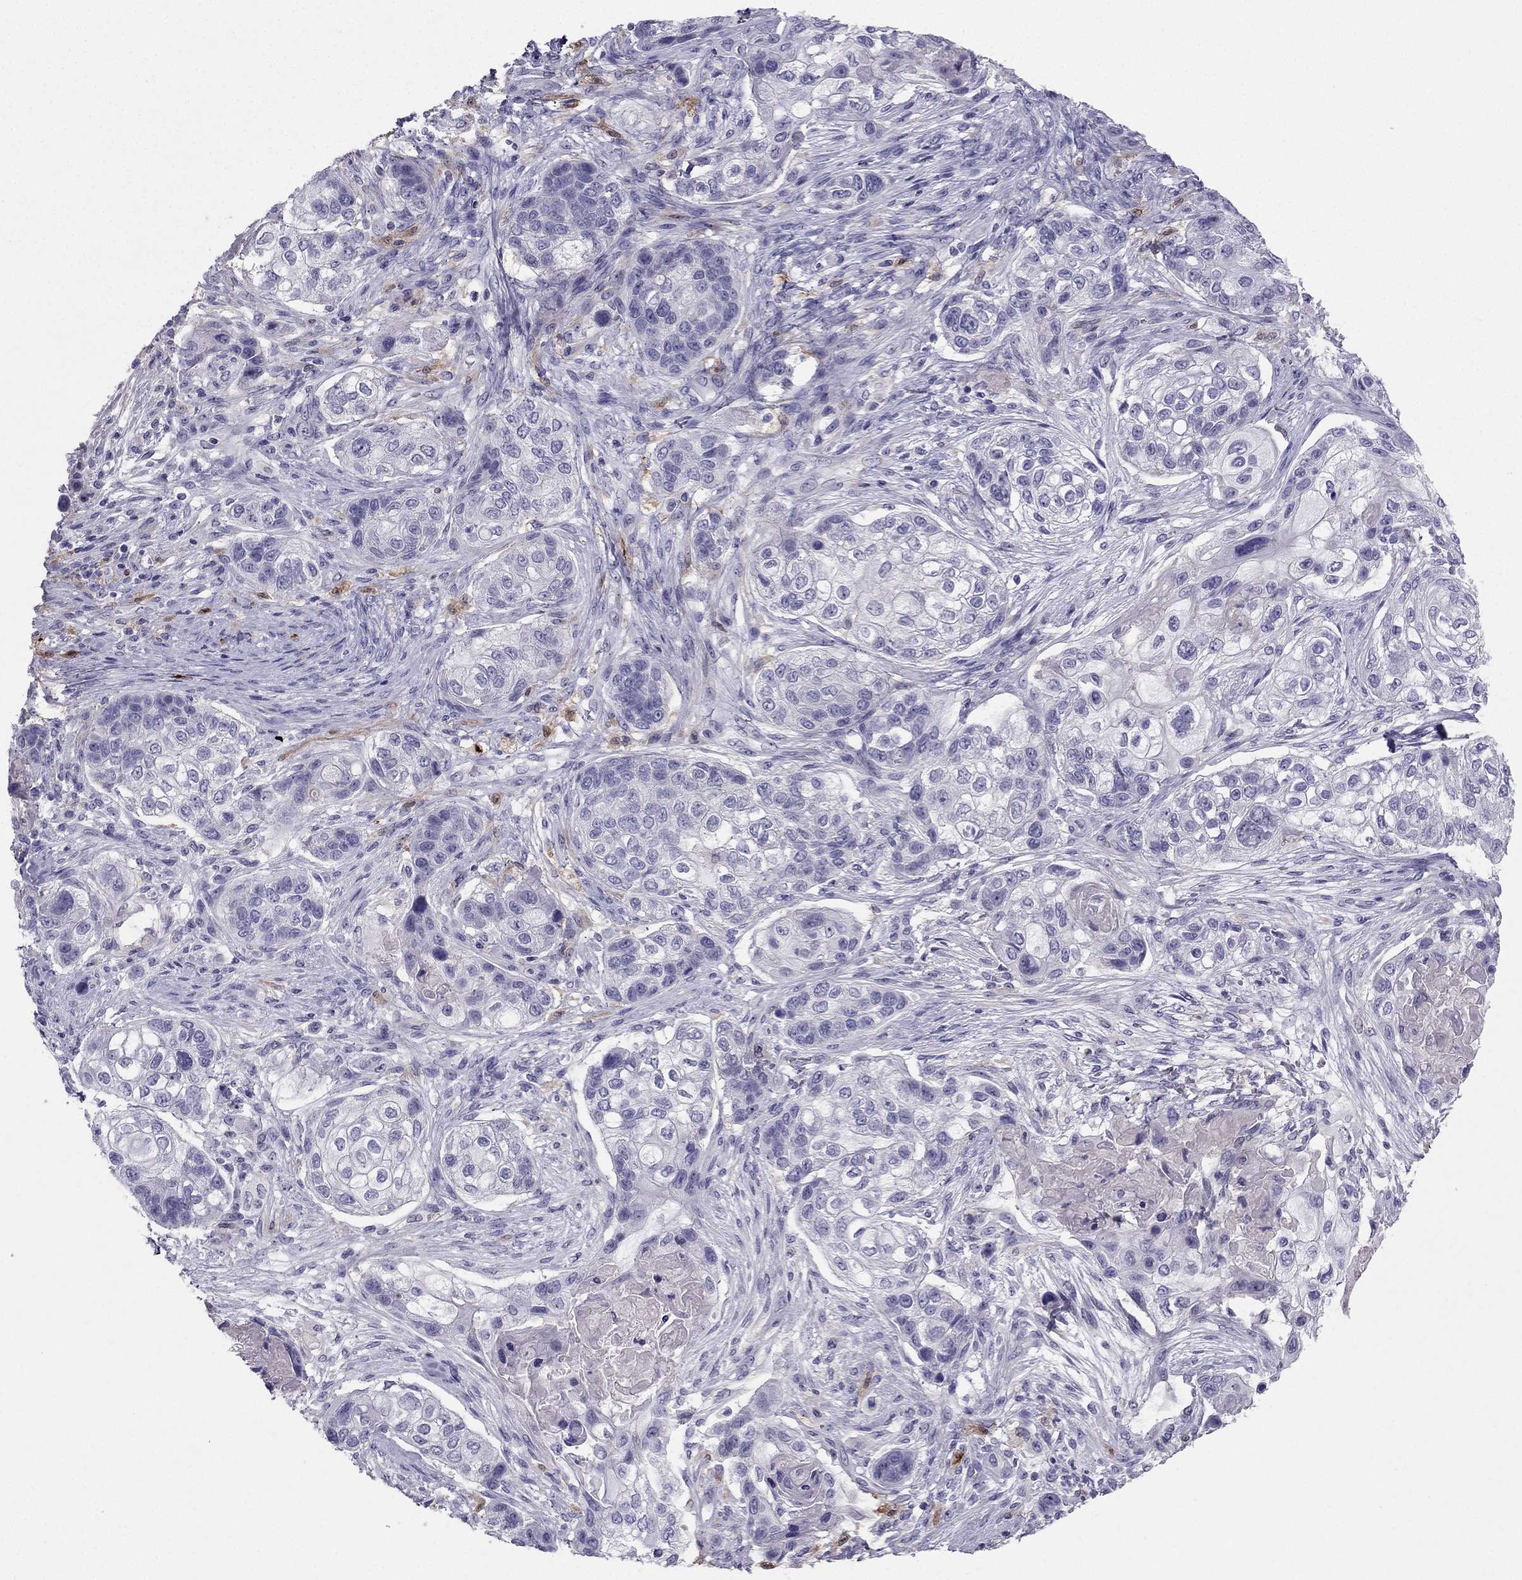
{"staining": {"intensity": "negative", "quantity": "none", "location": "none"}, "tissue": "lung cancer", "cell_type": "Tumor cells", "image_type": "cancer", "snomed": [{"axis": "morphology", "description": "Squamous cell carcinoma, NOS"}, {"axis": "topography", "description": "Lung"}], "caption": "Tumor cells are negative for protein expression in human lung cancer.", "gene": "LMTK3", "patient": {"sex": "male", "age": 69}}